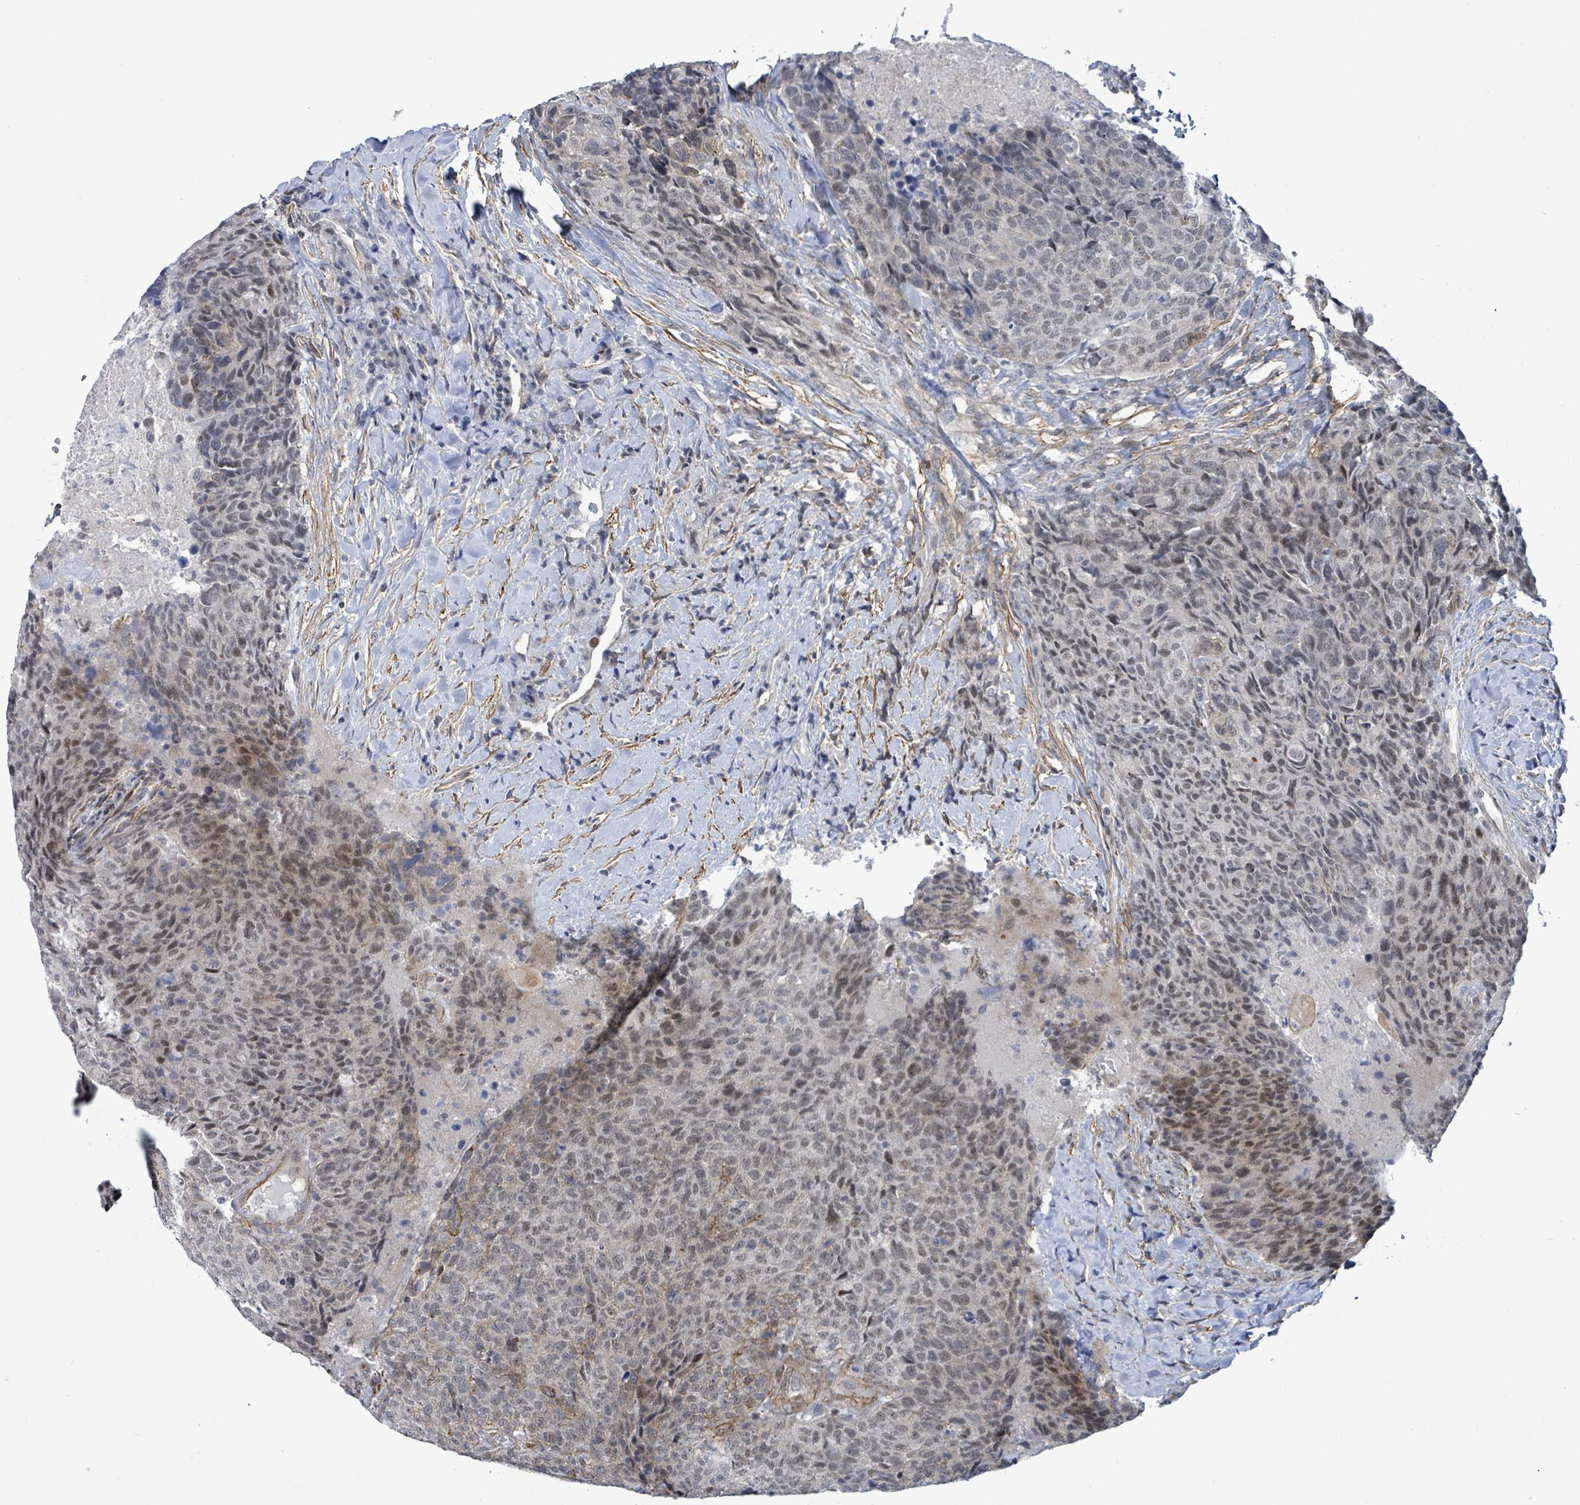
{"staining": {"intensity": "weak", "quantity": "<25%", "location": "cytoplasmic/membranous,nuclear"}, "tissue": "head and neck cancer", "cell_type": "Tumor cells", "image_type": "cancer", "snomed": [{"axis": "morphology", "description": "Squamous cell carcinoma, NOS"}, {"axis": "topography", "description": "Head-Neck"}], "caption": "This image is of head and neck cancer (squamous cell carcinoma) stained with immunohistochemistry to label a protein in brown with the nuclei are counter-stained blue. There is no staining in tumor cells. (DAB (3,3'-diaminobenzidine) immunohistochemistry, high magnification).", "gene": "DMRTC1B", "patient": {"sex": "male", "age": 66}}